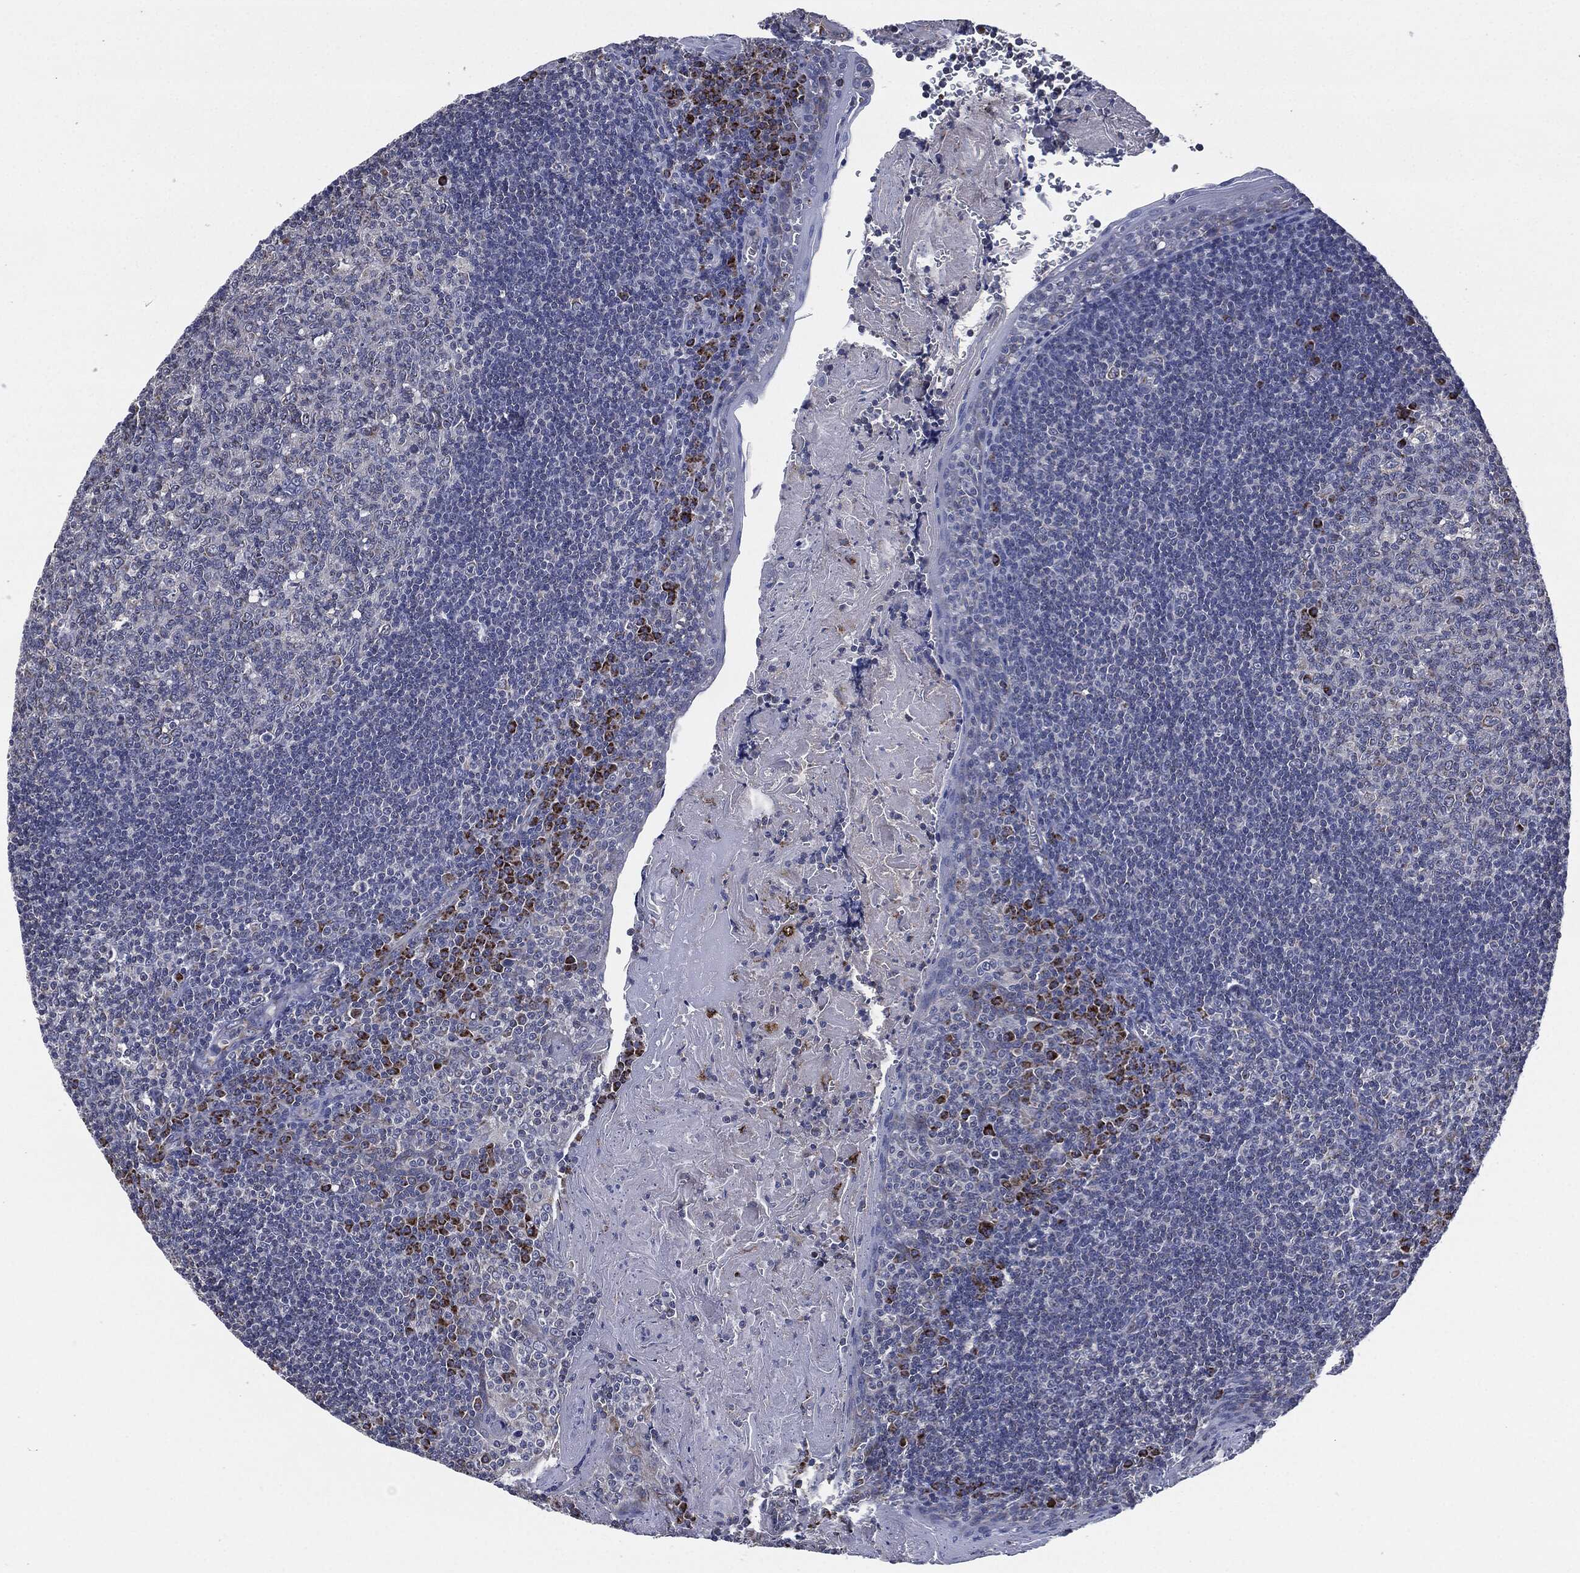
{"staining": {"intensity": "negative", "quantity": "none", "location": "none"}, "tissue": "tonsil", "cell_type": "Germinal center cells", "image_type": "normal", "snomed": [{"axis": "morphology", "description": "Normal tissue, NOS"}, {"axis": "morphology", "description": "Inflammation, NOS"}, {"axis": "topography", "description": "Tonsil"}], "caption": "Immunohistochemistry histopathology image of benign tonsil: human tonsil stained with DAB demonstrates no significant protein staining in germinal center cells.", "gene": "NDUFV2", "patient": {"sex": "female", "age": 31}}